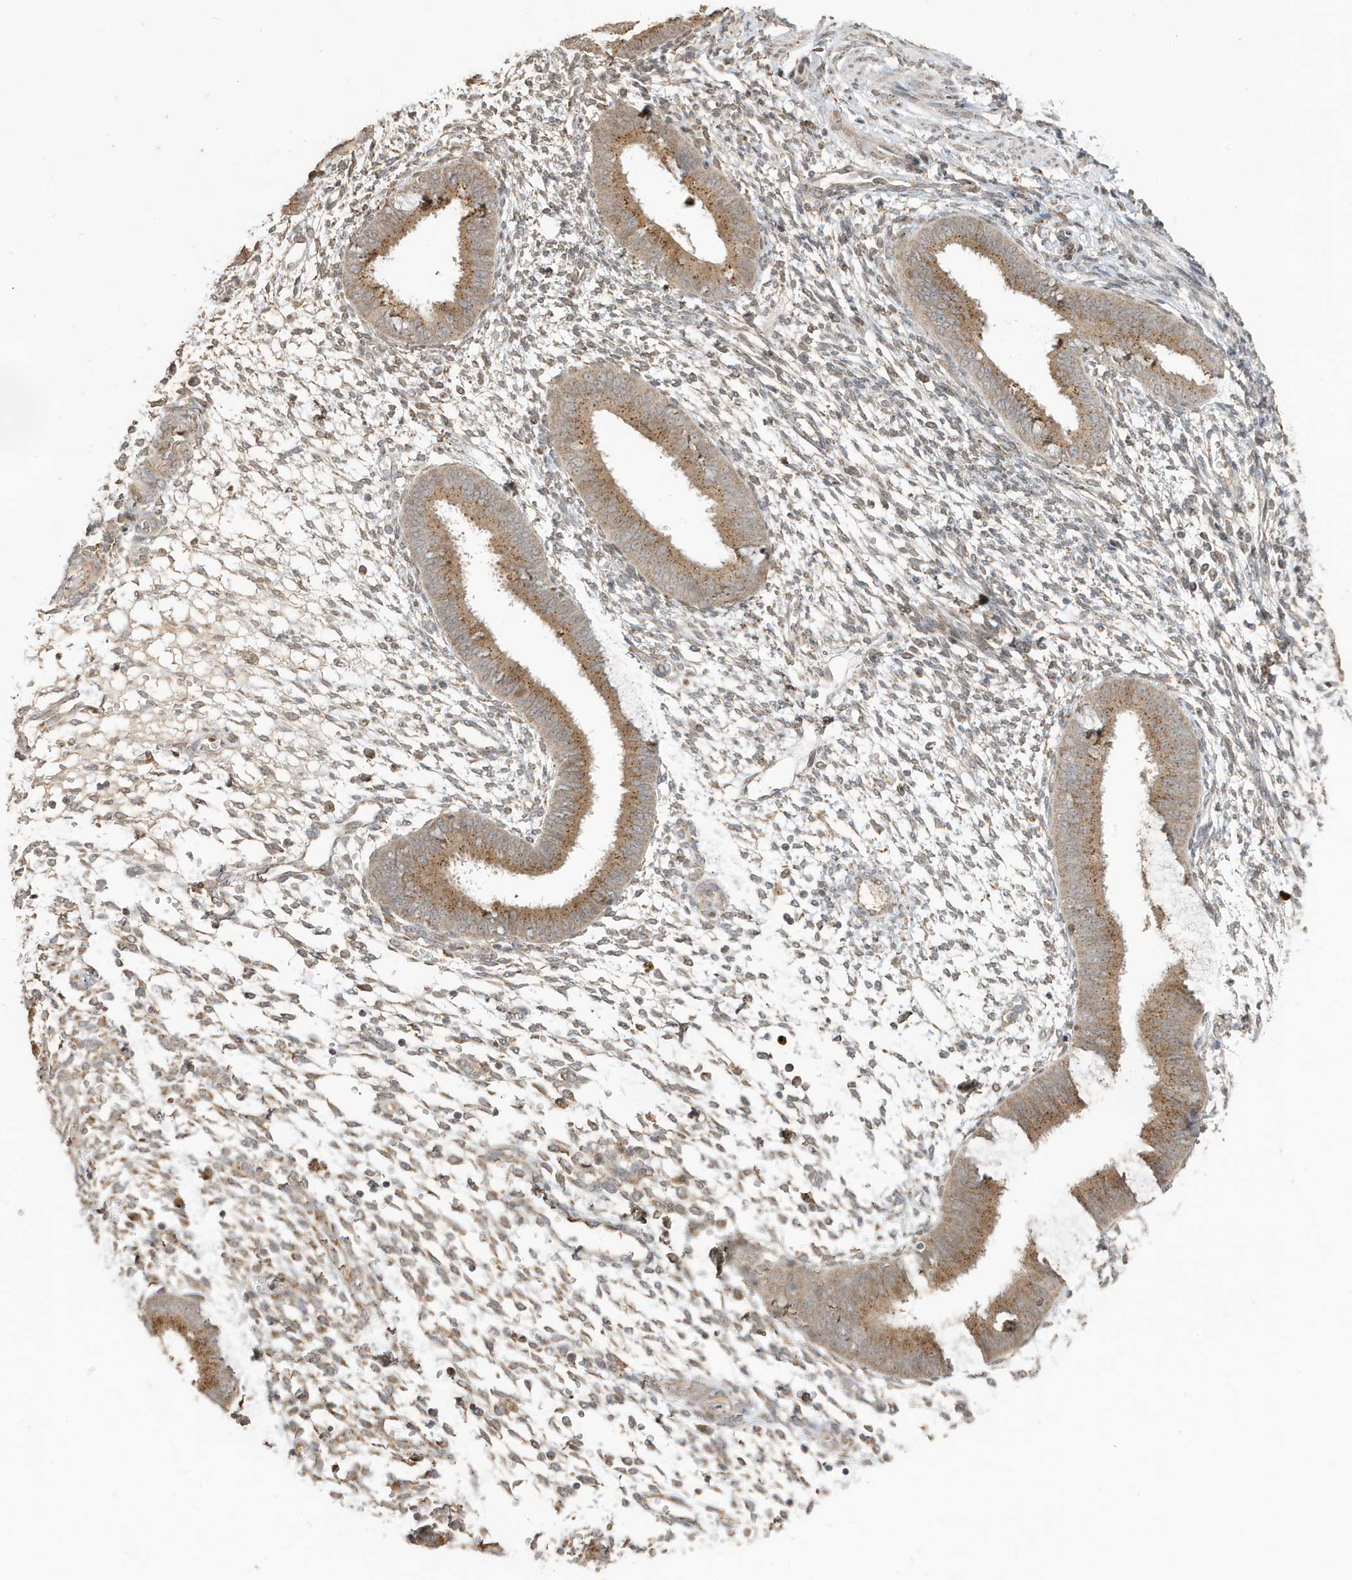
{"staining": {"intensity": "weak", "quantity": "<25%", "location": "cytoplasmic/membranous"}, "tissue": "endometrium", "cell_type": "Cells in endometrial stroma", "image_type": "normal", "snomed": [{"axis": "morphology", "description": "Normal tissue, NOS"}, {"axis": "topography", "description": "Uterus"}, {"axis": "topography", "description": "Endometrium"}], "caption": "Protein analysis of benign endometrium displays no significant expression in cells in endometrial stroma.", "gene": "RER1", "patient": {"sex": "female", "age": 48}}